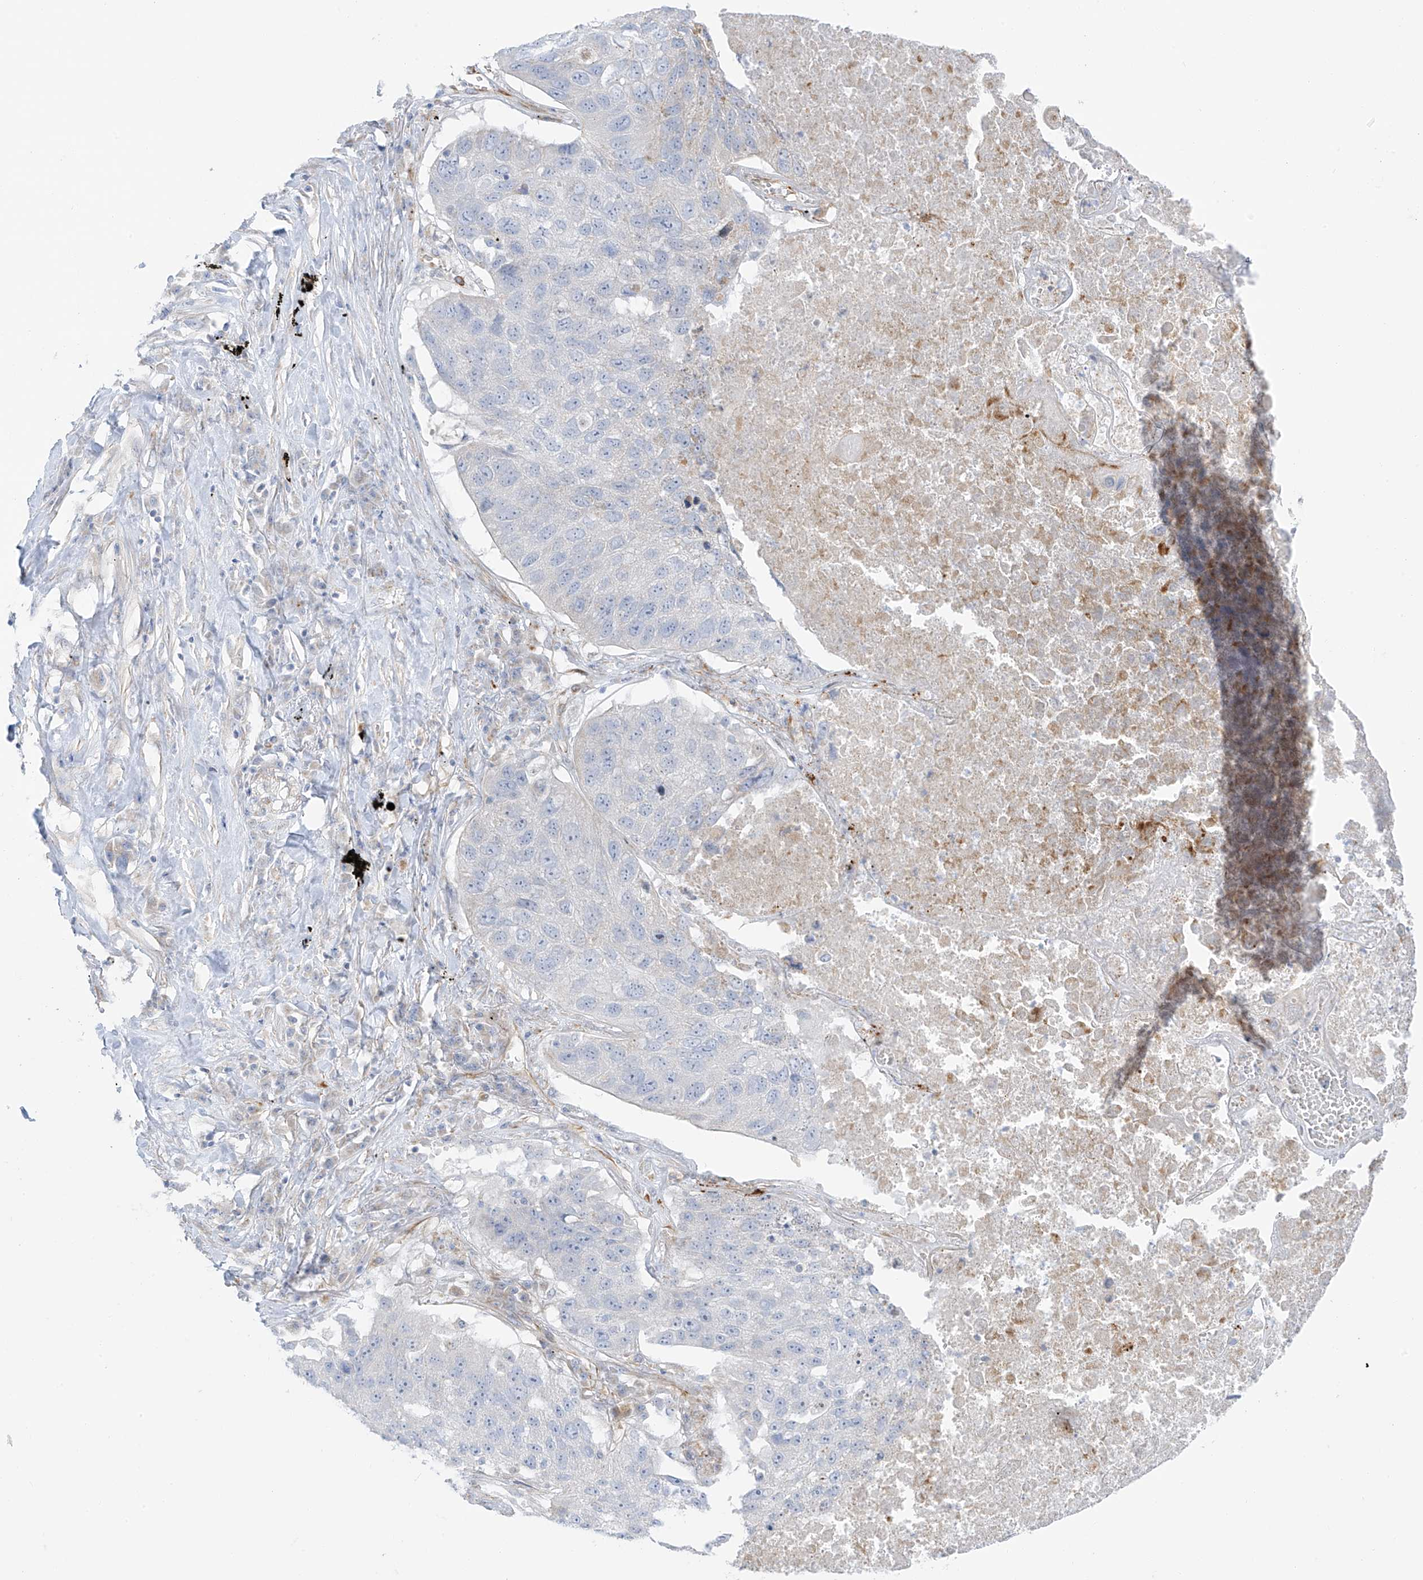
{"staining": {"intensity": "negative", "quantity": "none", "location": "none"}, "tissue": "lung cancer", "cell_type": "Tumor cells", "image_type": "cancer", "snomed": [{"axis": "morphology", "description": "Squamous cell carcinoma, NOS"}, {"axis": "topography", "description": "Lung"}], "caption": "Immunohistochemical staining of lung squamous cell carcinoma demonstrates no significant expression in tumor cells. (DAB (3,3'-diaminobenzidine) IHC, high magnification).", "gene": "TAL2", "patient": {"sex": "male", "age": 61}}